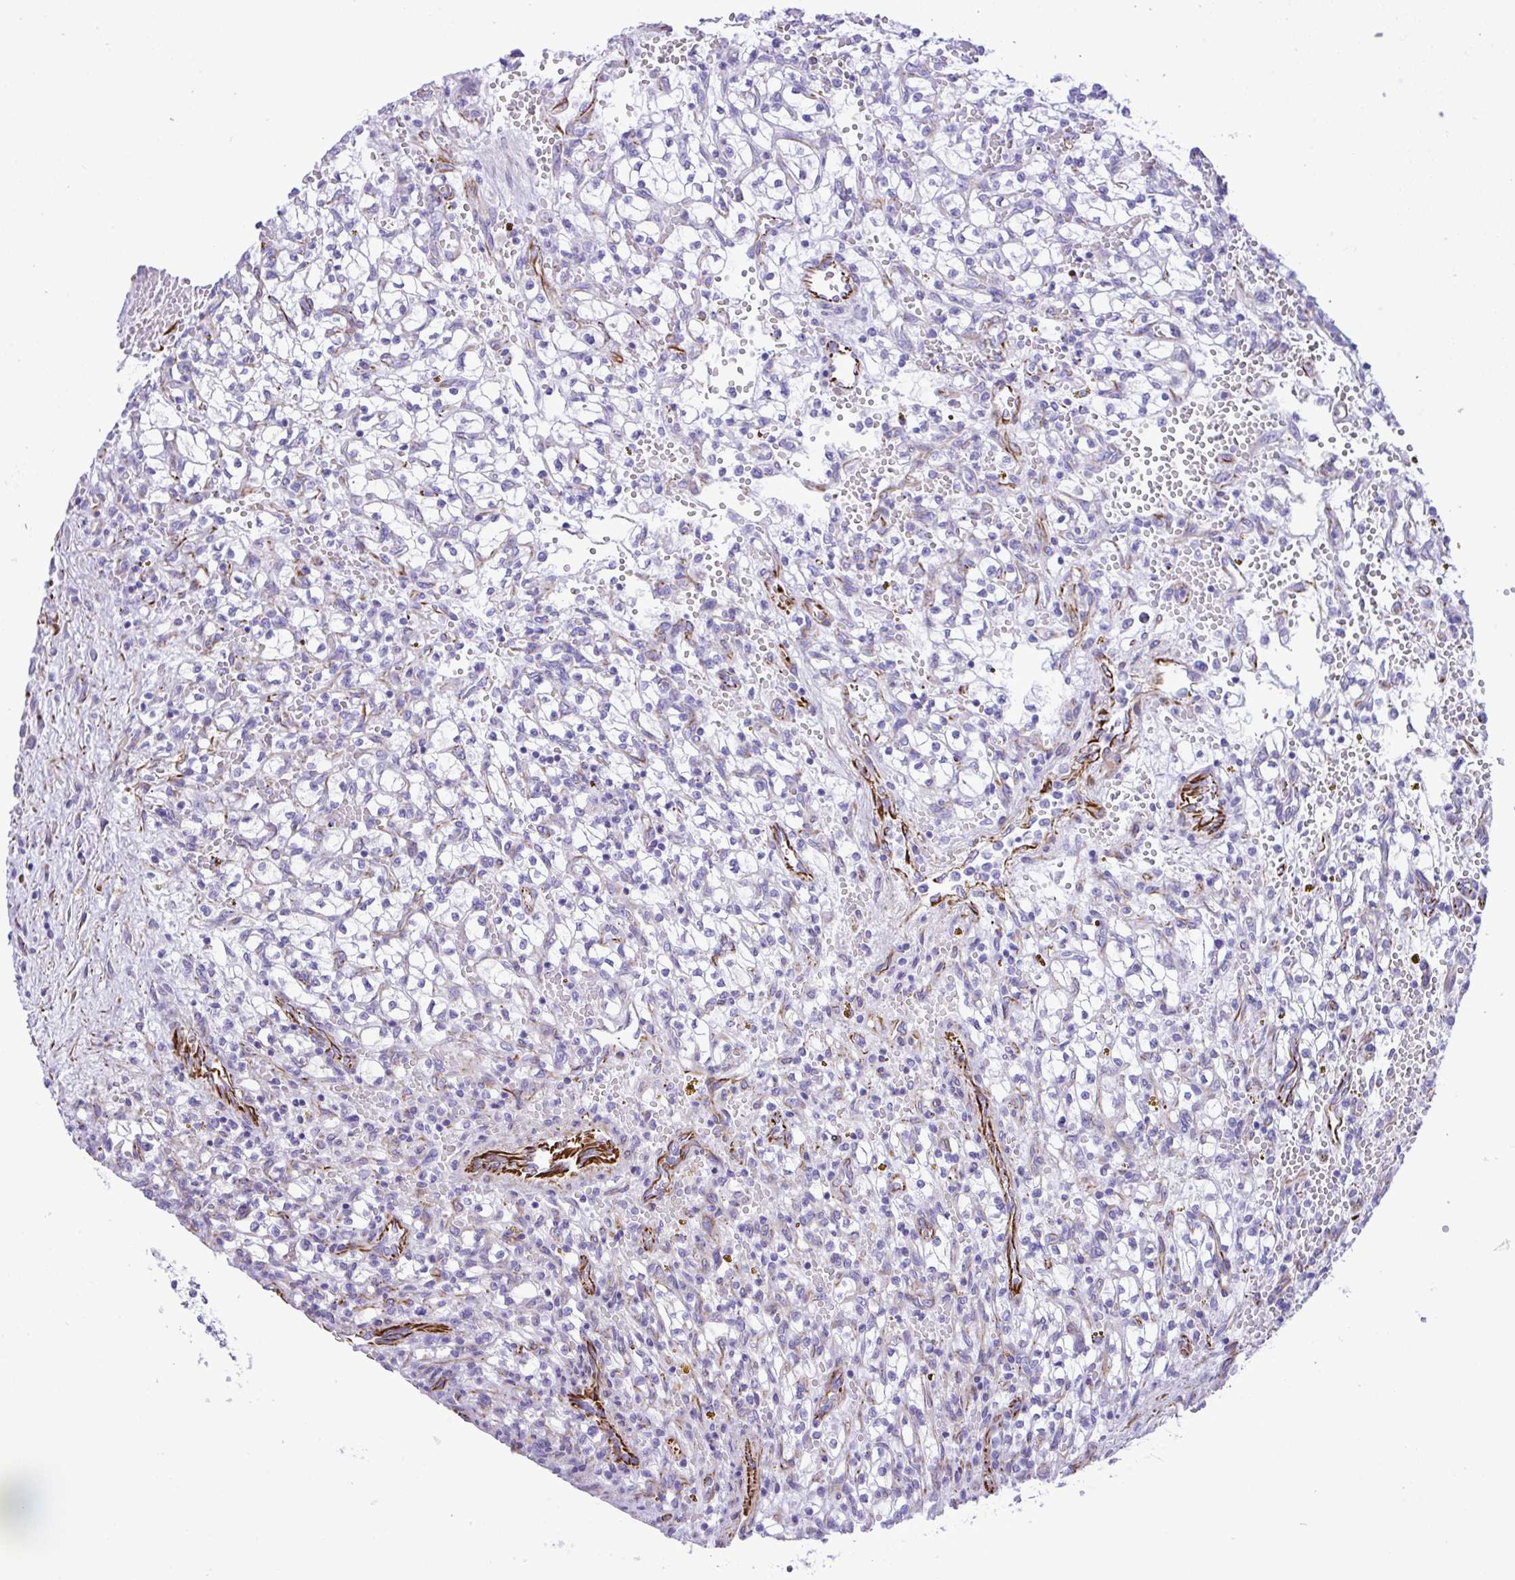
{"staining": {"intensity": "negative", "quantity": "none", "location": "none"}, "tissue": "renal cancer", "cell_type": "Tumor cells", "image_type": "cancer", "snomed": [{"axis": "morphology", "description": "Adenocarcinoma, NOS"}, {"axis": "topography", "description": "Kidney"}], "caption": "Immunohistochemistry (IHC) image of neoplastic tissue: renal cancer stained with DAB (3,3'-diaminobenzidine) demonstrates no significant protein expression in tumor cells. Brightfield microscopy of IHC stained with DAB (brown) and hematoxylin (blue), captured at high magnification.", "gene": "SMAD5", "patient": {"sex": "female", "age": 64}}